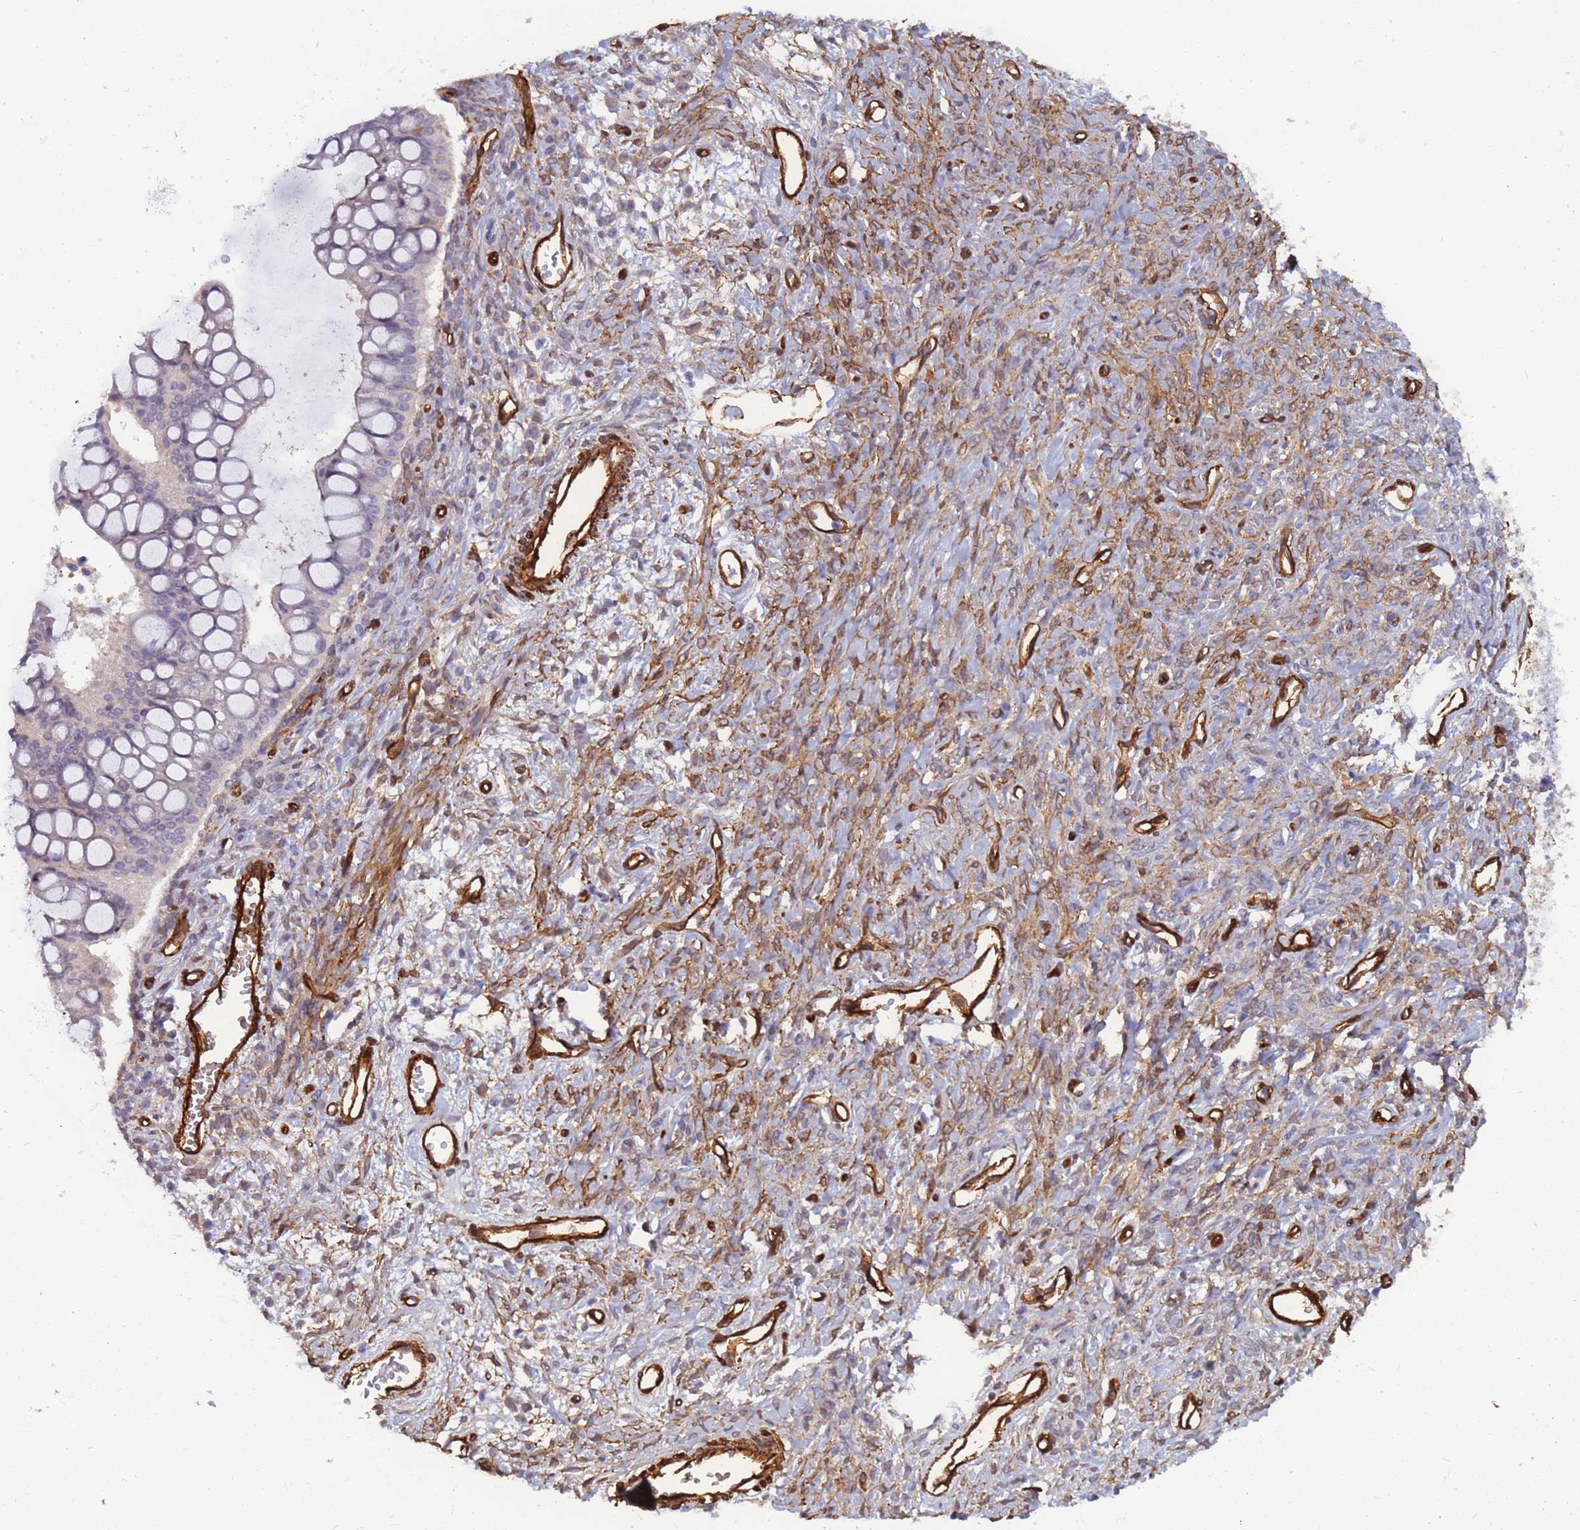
{"staining": {"intensity": "negative", "quantity": "none", "location": "none"}, "tissue": "ovarian cancer", "cell_type": "Tumor cells", "image_type": "cancer", "snomed": [{"axis": "morphology", "description": "Cystadenocarcinoma, mucinous, NOS"}, {"axis": "topography", "description": "Ovary"}], "caption": "Tumor cells show no significant staining in mucinous cystadenocarcinoma (ovarian).", "gene": "EHD2", "patient": {"sex": "female", "age": 73}}